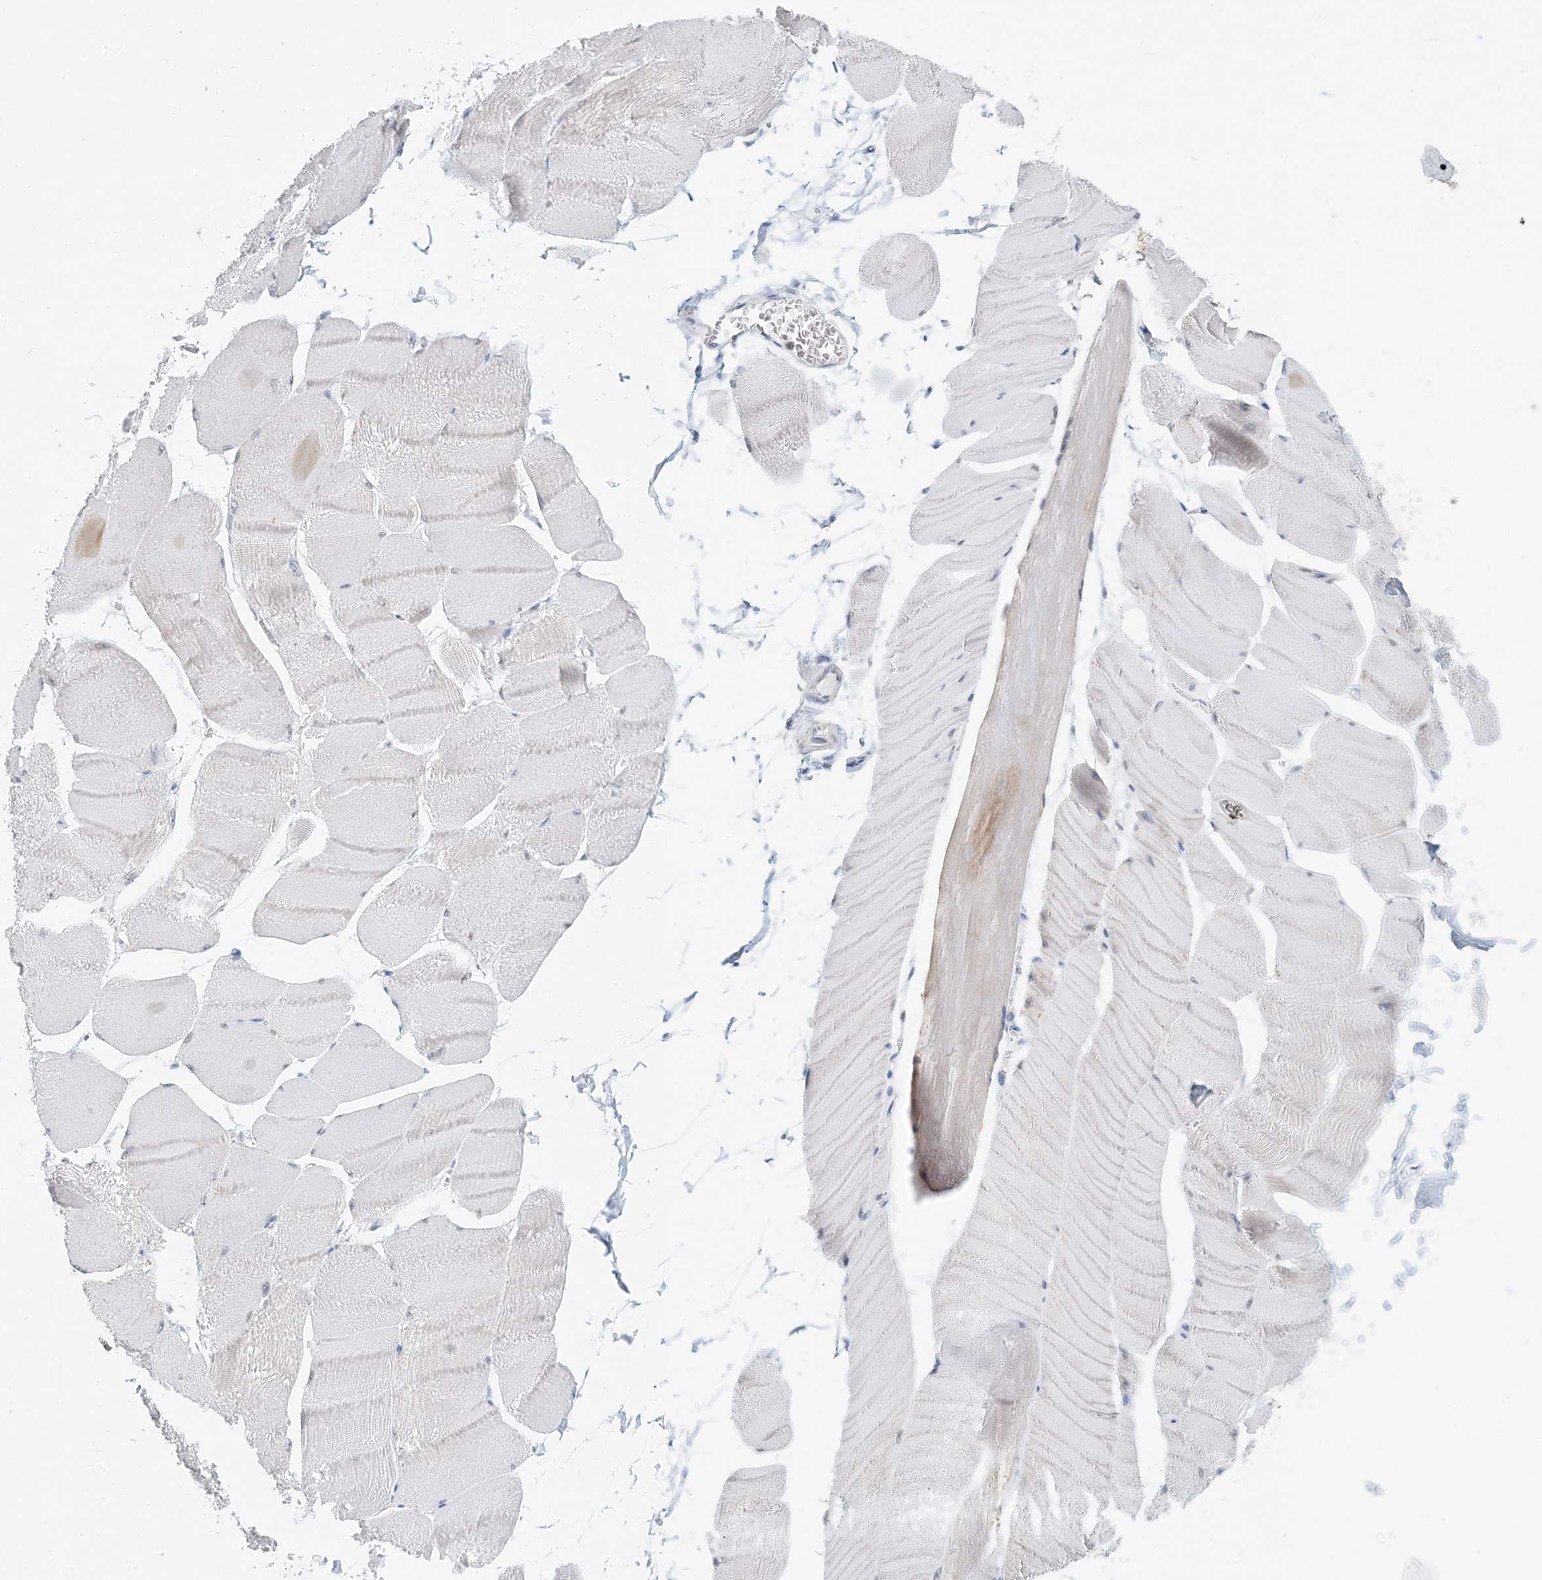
{"staining": {"intensity": "negative", "quantity": "none", "location": "none"}, "tissue": "skeletal muscle", "cell_type": "Myocytes", "image_type": "normal", "snomed": [{"axis": "morphology", "description": "Normal tissue, NOS"}, {"axis": "morphology", "description": "Basal cell carcinoma"}, {"axis": "topography", "description": "Skeletal muscle"}], "caption": "Histopathology image shows no significant protein expression in myocytes of benign skeletal muscle. (DAB (3,3'-diaminobenzidine) immunohistochemistry (IHC) visualized using brightfield microscopy, high magnification).", "gene": "BDH1", "patient": {"sex": "female", "age": 64}}